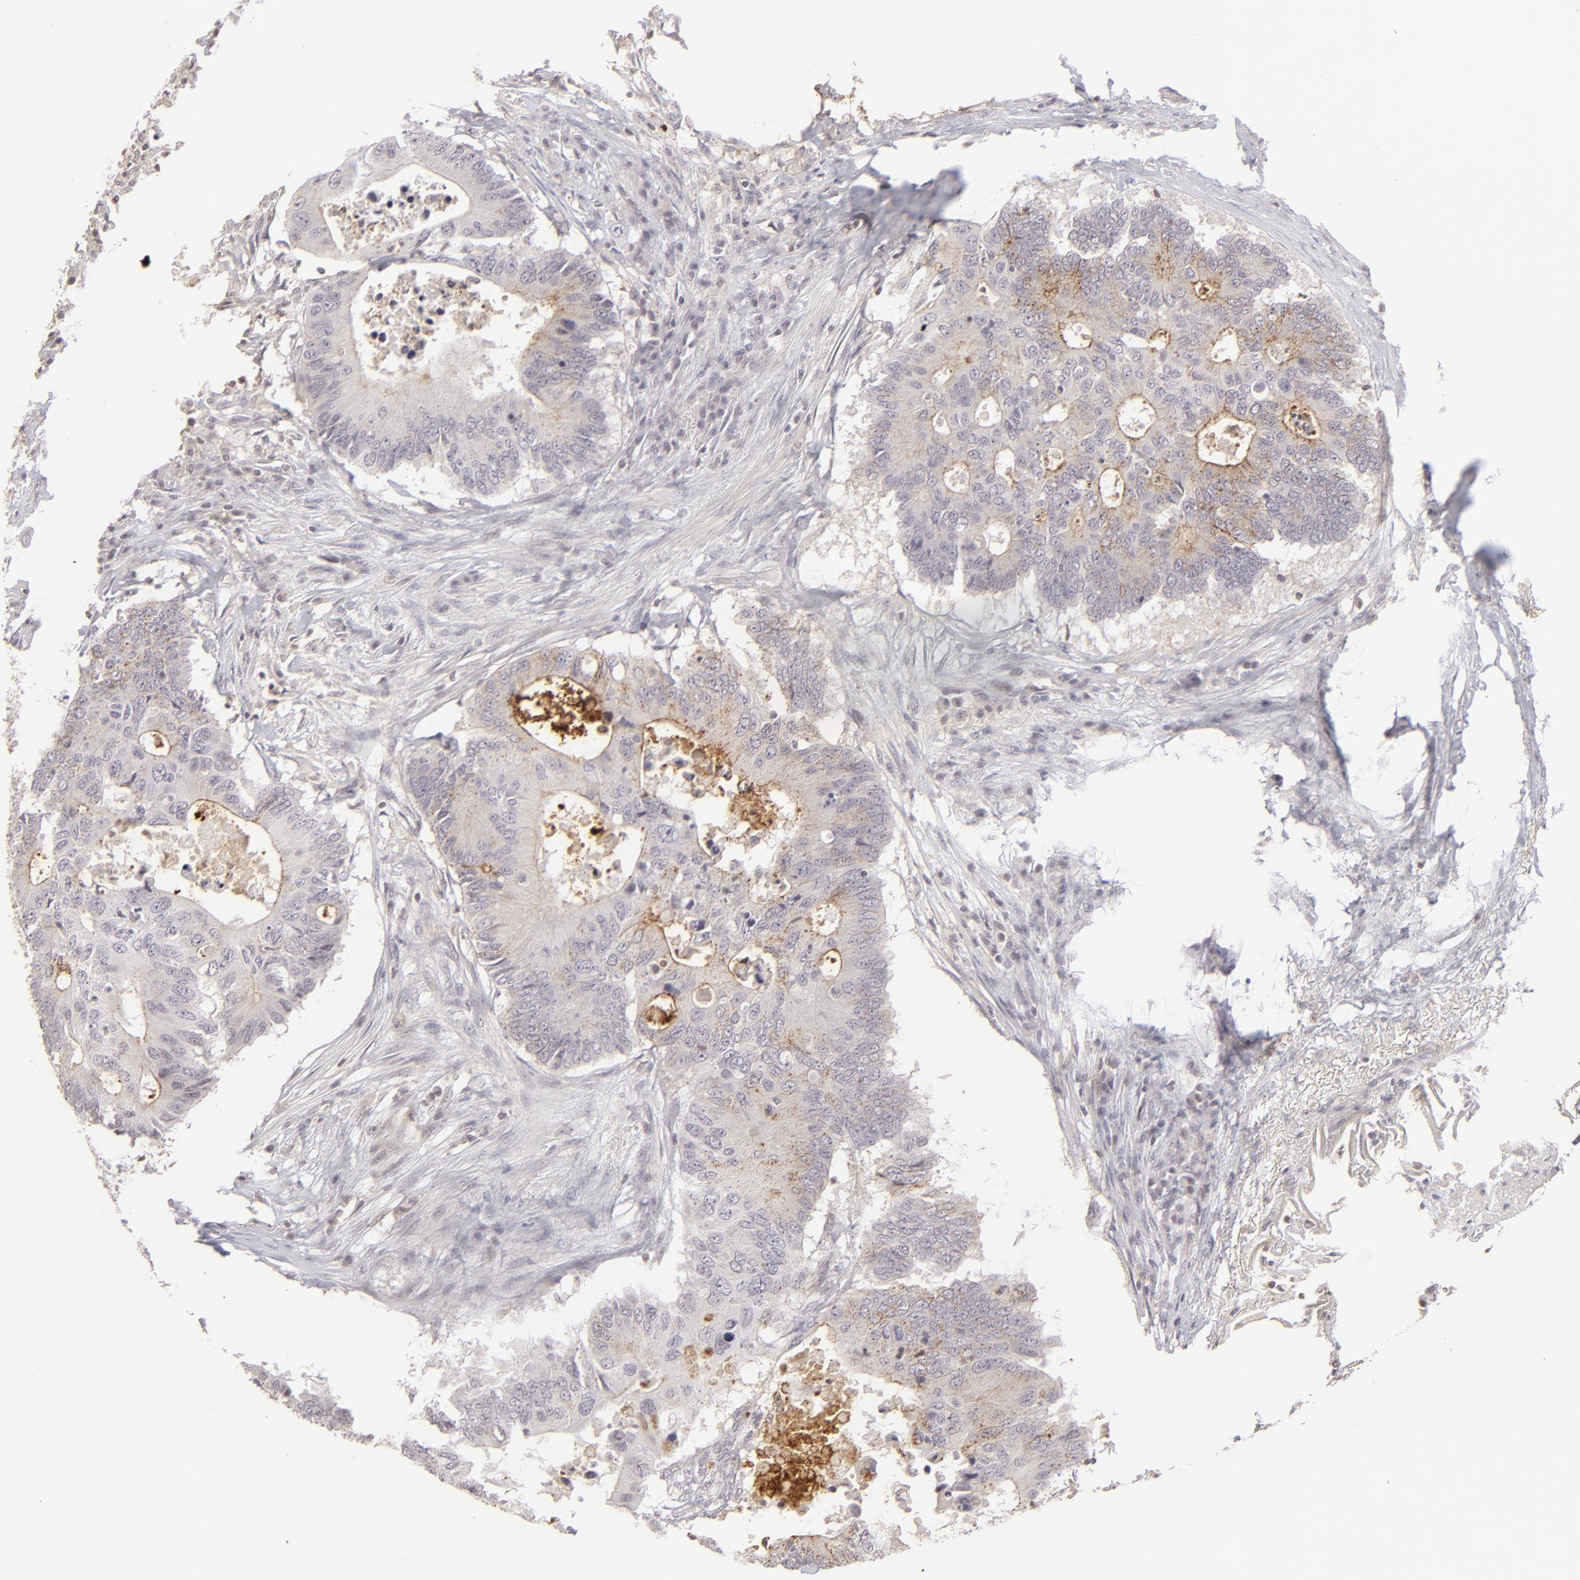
{"staining": {"intensity": "moderate", "quantity": "<25%", "location": "cytoplasmic/membranous"}, "tissue": "colorectal cancer", "cell_type": "Tumor cells", "image_type": "cancer", "snomed": [{"axis": "morphology", "description": "Adenocarcinoma, NOS"}, {"axis": "topography", "description": "Colon"}], "caption": "Adenocarcinoma (colorectal) stained with a protein marker reveals moderate staining in tumor cells.", "gene": "CLDN2", "patient": {"sex": "male", "age": 71}}